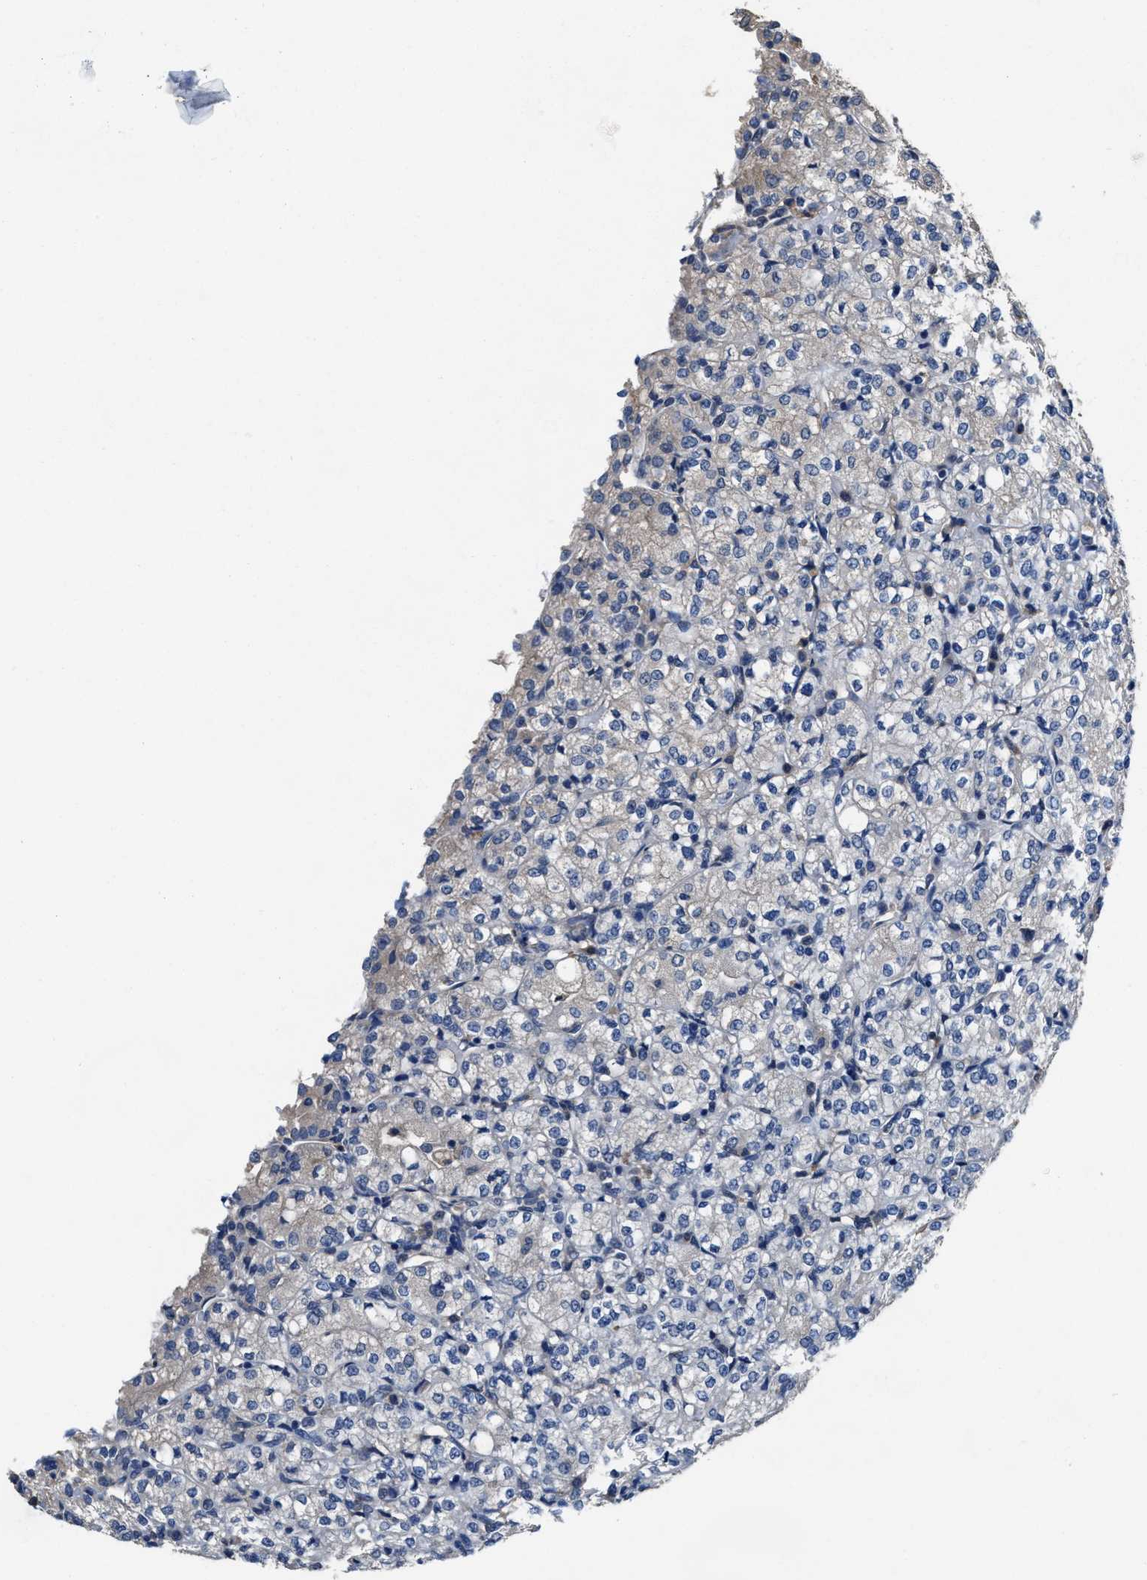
{"staining": {"intensity": "negative", "quantity": "none", "location": "none"}, "tissue": "renal cancer", "cell_type": "Tumor cells", "image_type": "cancer", "snomed": [{"axis": "morphology", "description": "Adenocarcinoma, NOS"}, {"axis": "topography", "description": "Kidney"}], "caption": "Histopathology image shows no significant protein positivity in tumor cells of renal cancer.", "gene": "PEG10", "patient": {"sex": "male", "age": 77}}